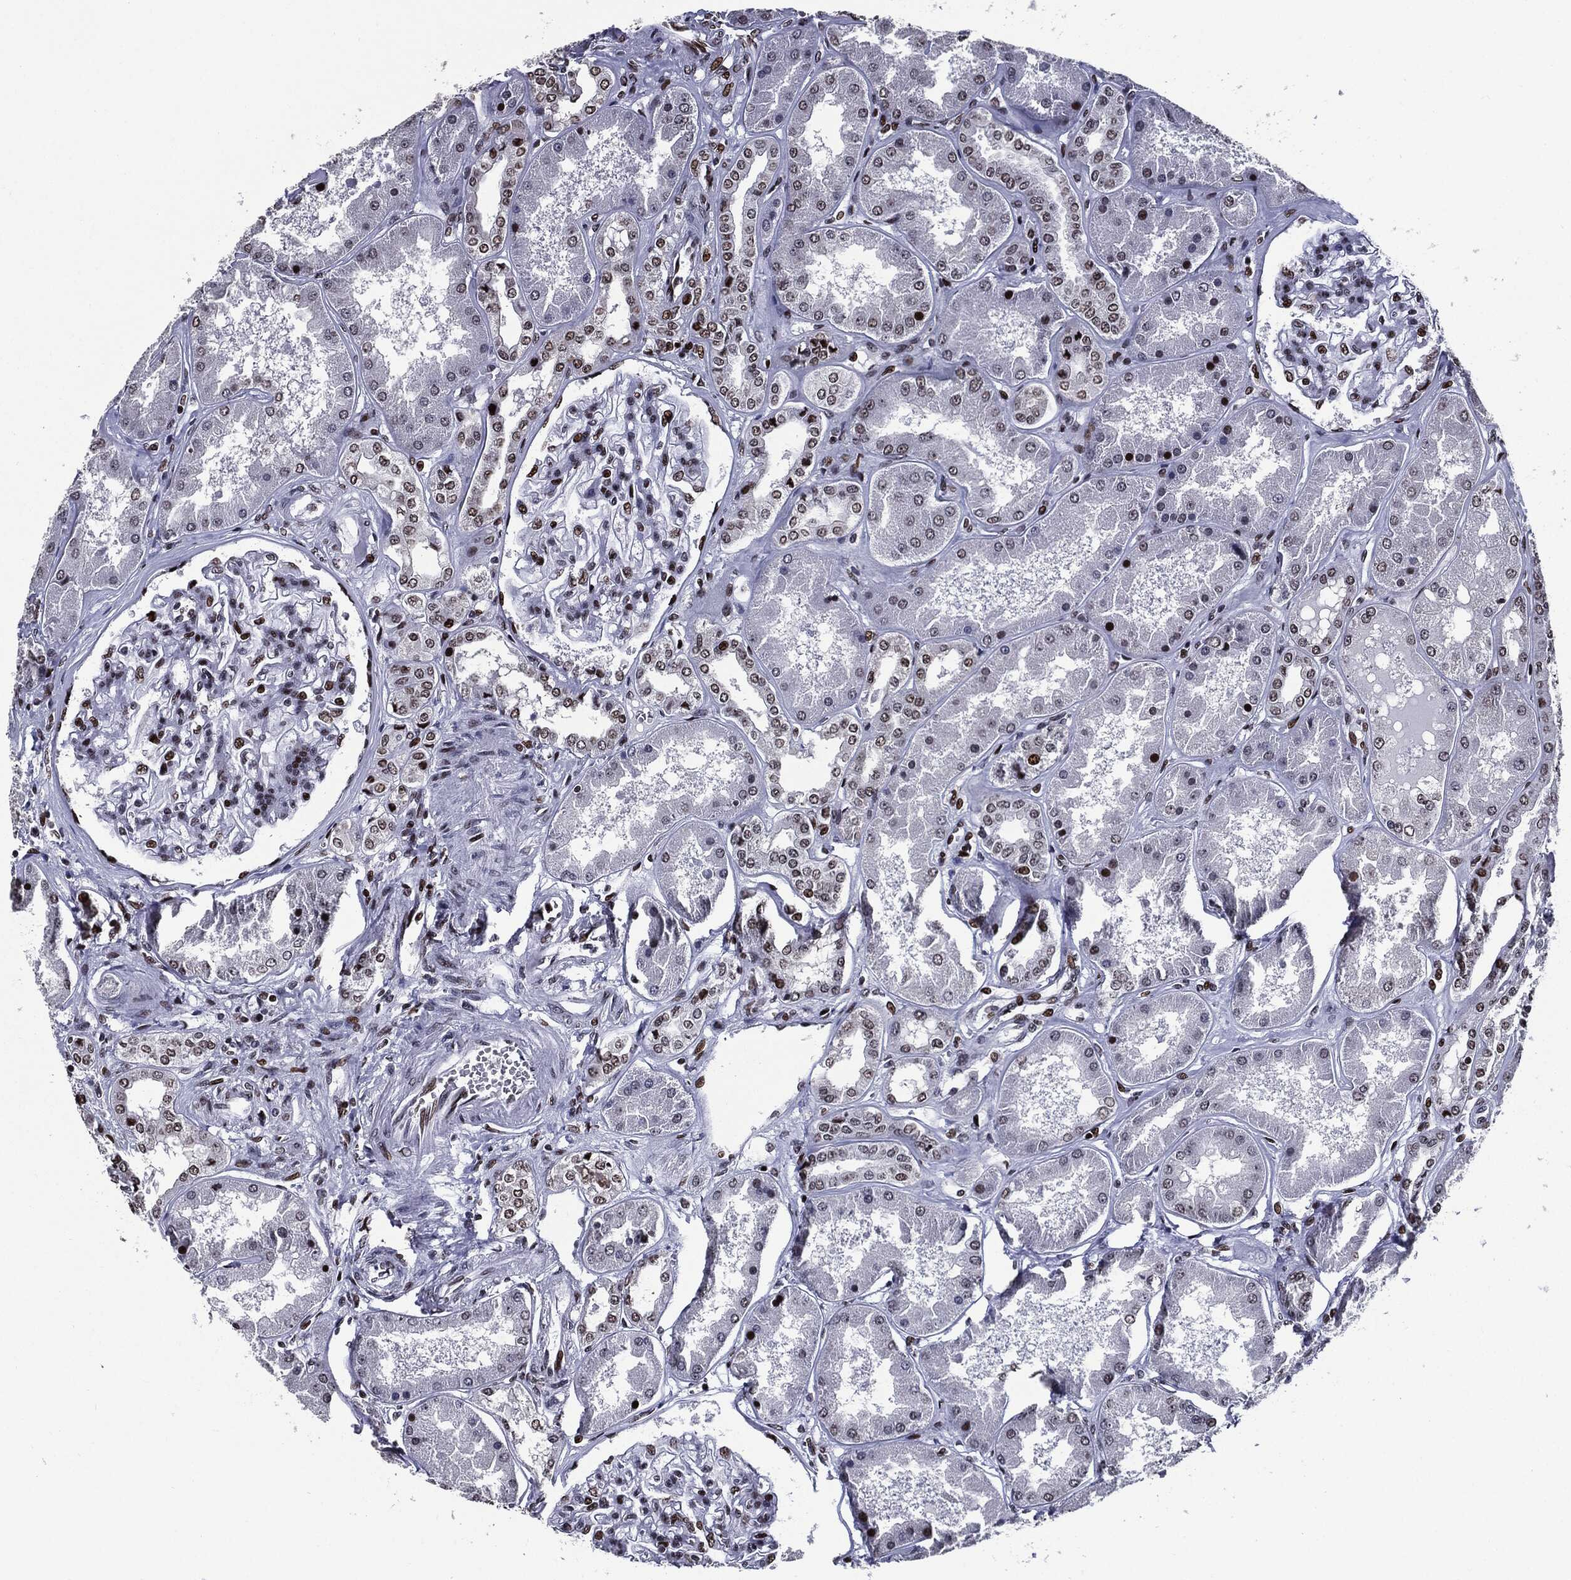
{"staining": {"intensity": "strong", "quantity": "25%-75%", "location": "nuclear"}, "tissue": "kidney", "cell_type": "Cells in glomeruli", "image_type": "normal", "snomed": [{"axis": "morphology", "description": "Normal tissue, NOS"}, {"axis": "topography", "description": "Kidney"}], "caption": "Brown immunohistochemical staining in normal kidney demonstrates strong nuclear expression in approximately 25%-75% of cells in glomeruli.", "gene": "ZFP91", "patient": {"sex": "female", "age": 56}}